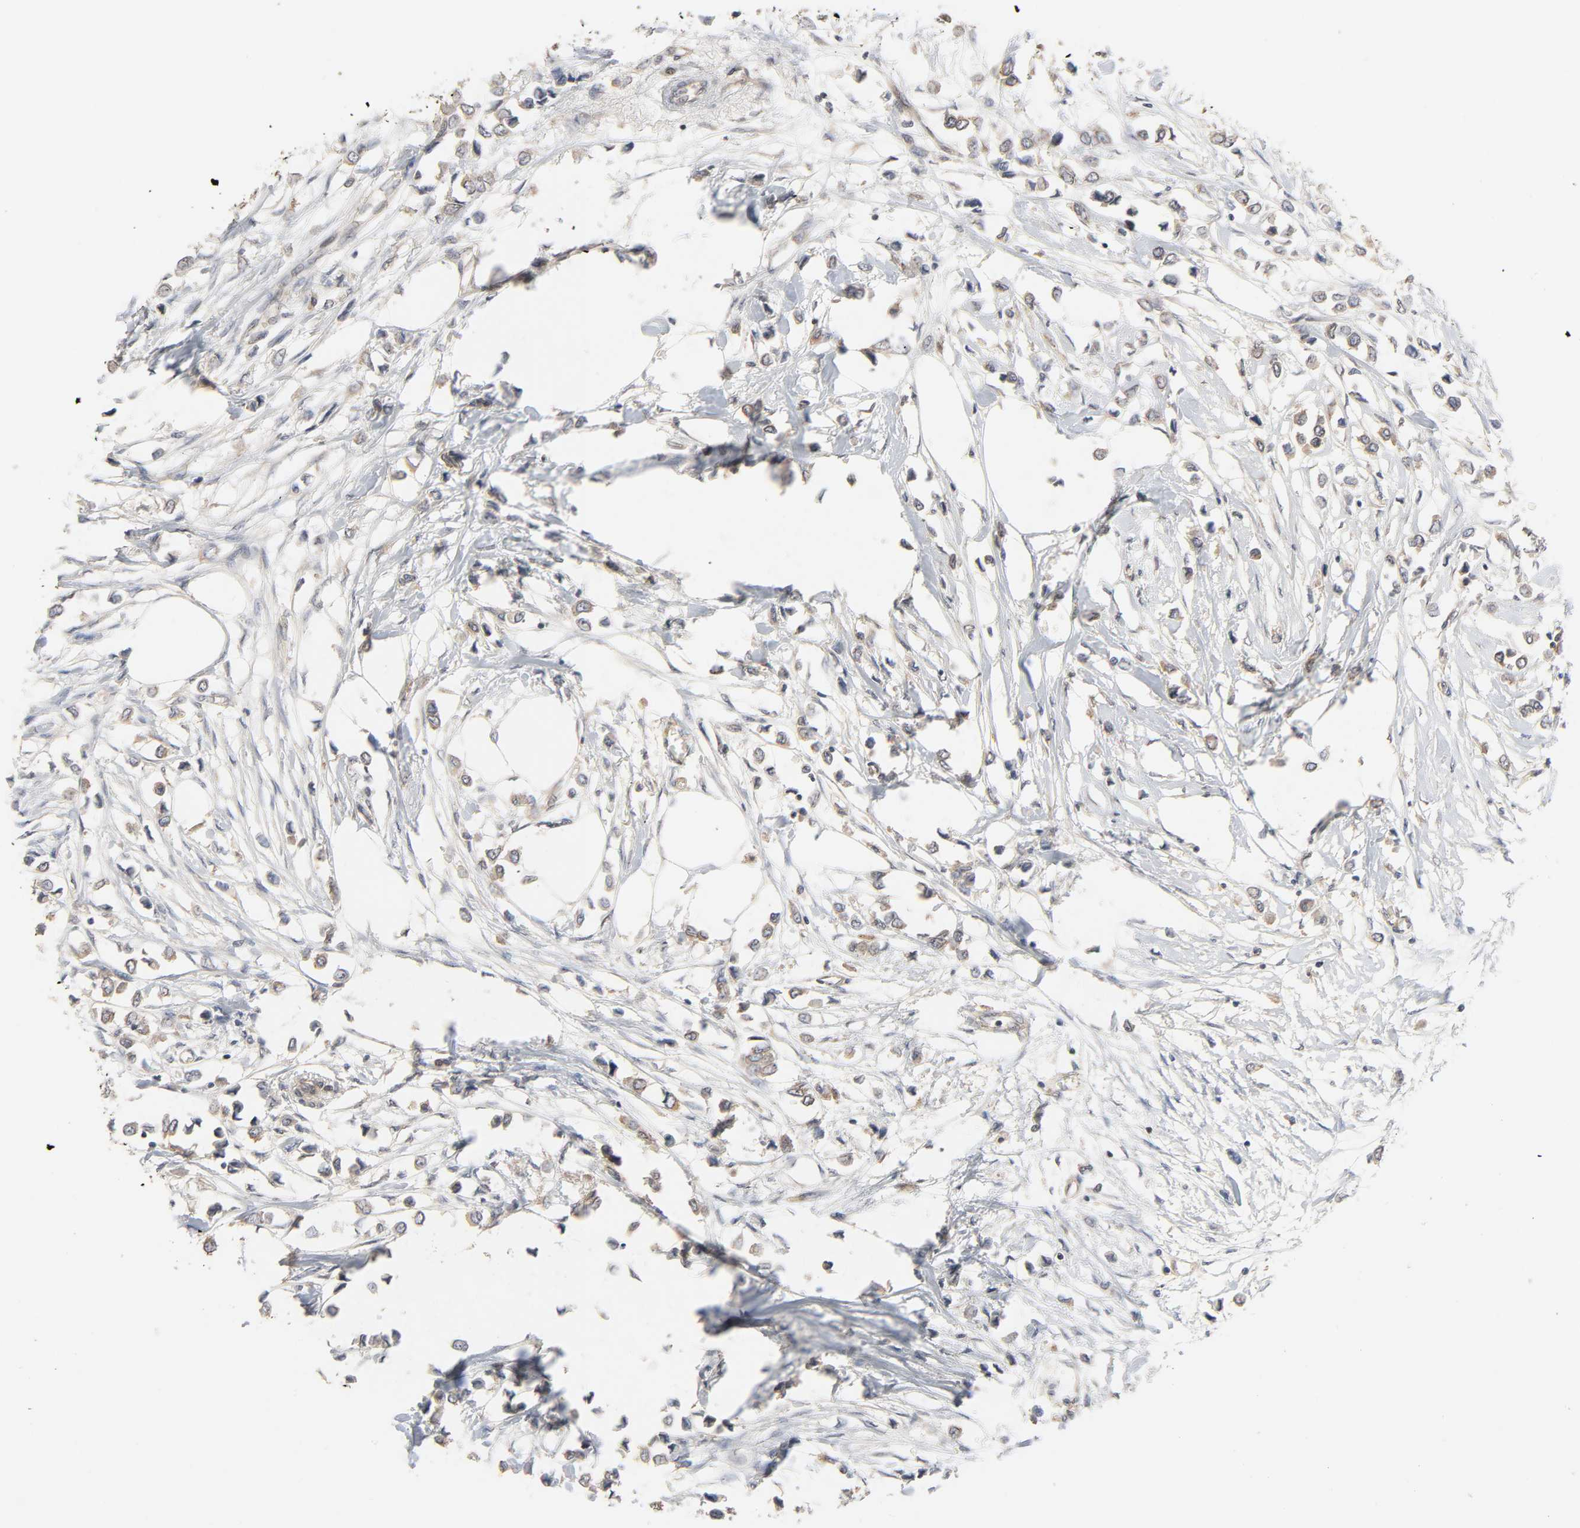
{"staining": {"intensity": "moderate", "quantity": ">75%", "location": "cytoplasmic/membranous"}, "tissue": "breast cancer", "cell_type": "Tumor cells", "image_type": "cancer", "snomed": [{"axis": "morphology", "description": "Lobular carcinoma"}, {"axis": "topography", "description": "Breast"}], "caption": "Breast lobular carcinoma tissue exhibits moderate cytoplasmic/membranous expression in approximately >75% of tumor cells", "gene": "NEMF", "patient": {"sex": "female", "age": 51}}